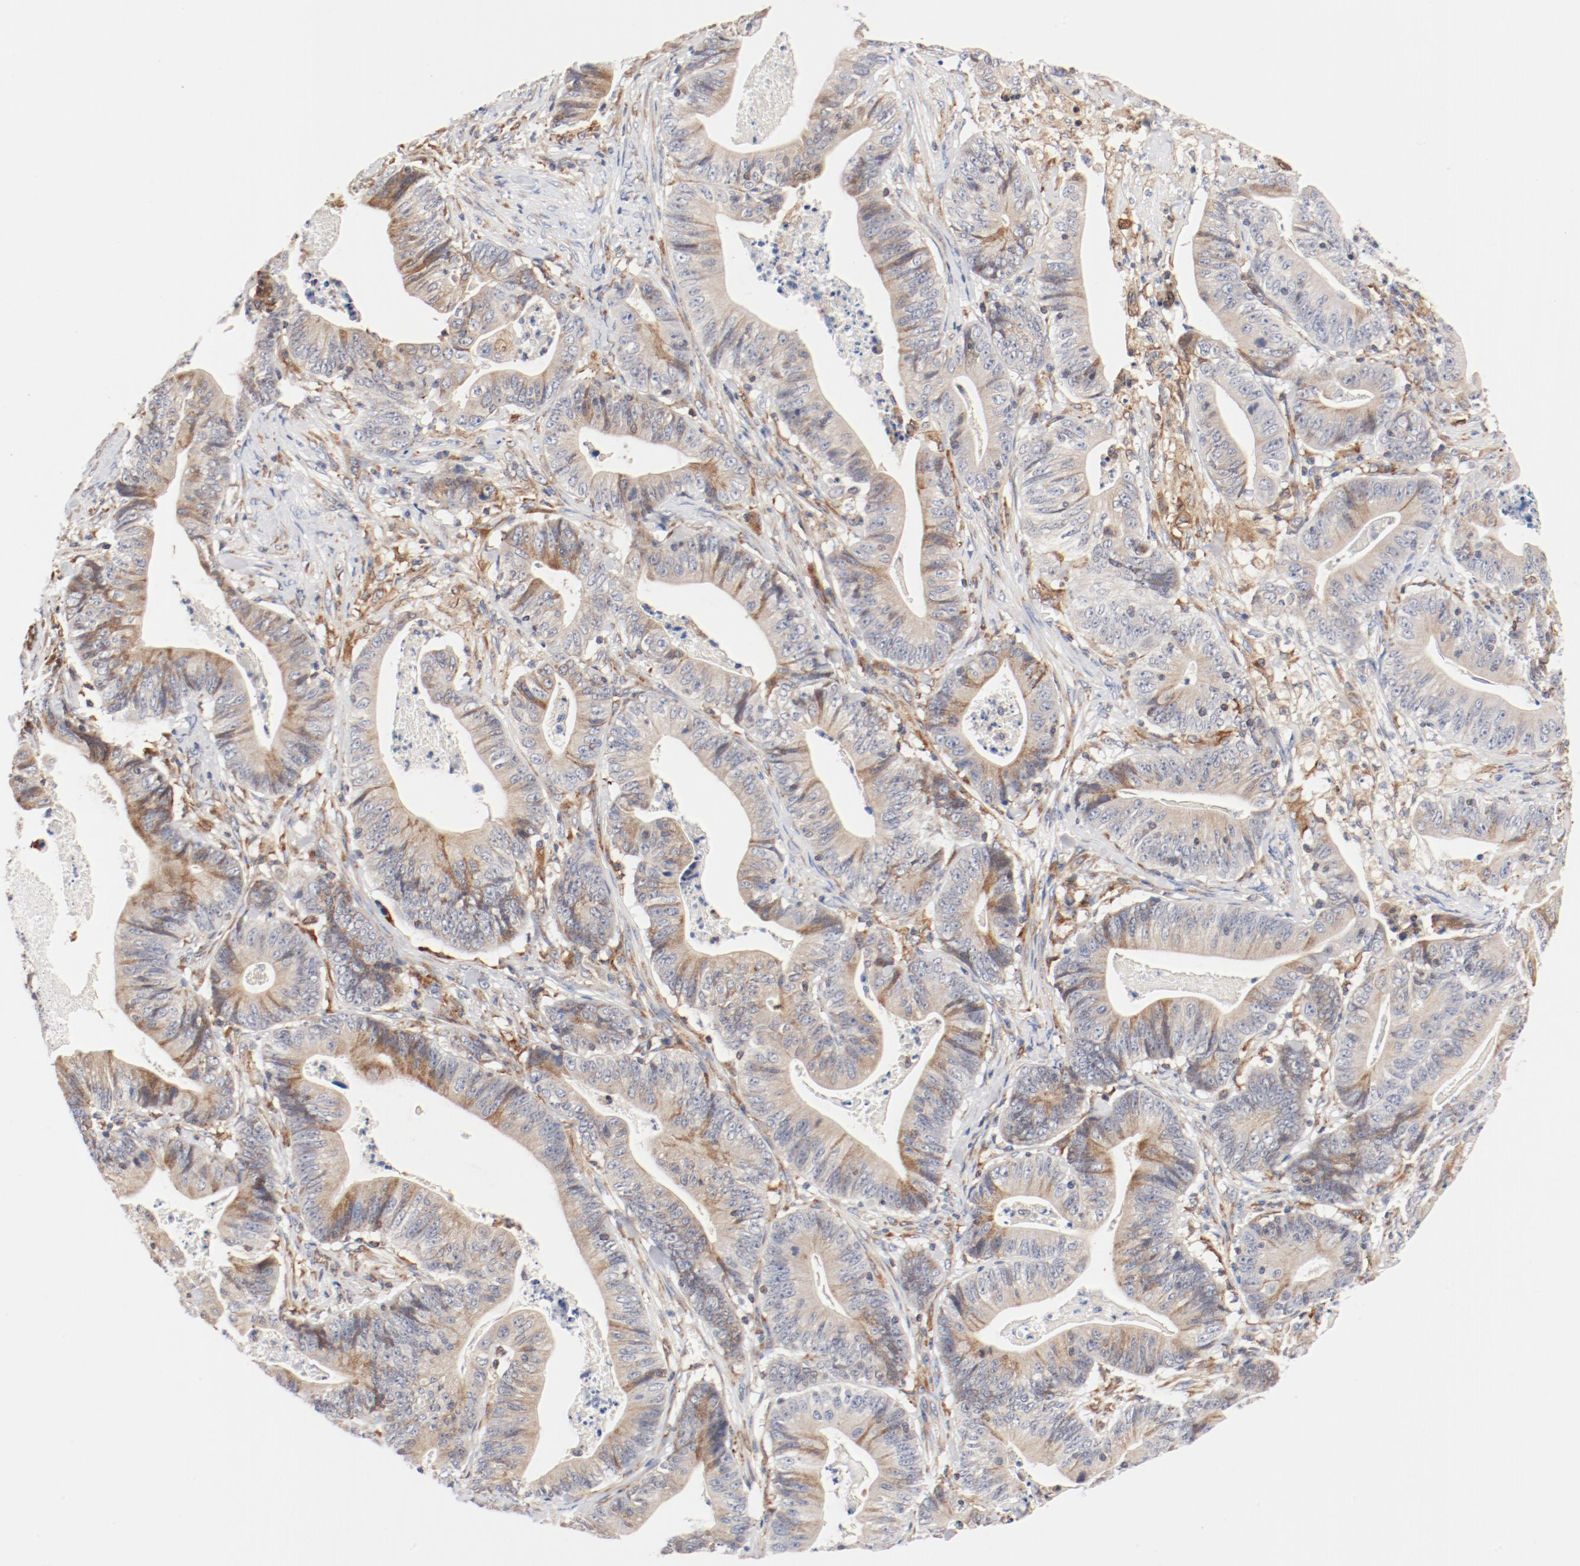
{"staining": {"intensity": "moderate", "quantity": ">75%", "location": "cytoplasmic/membranous"}, "tissue": "stomach cancer", "cell_type": "Tumor cells", "image_type": "cancer", "snomed": [{"axis": "morphology", "description": "Adenocarcinoma, NOS"}, {"axis": "topography", "description": "Stomach, lower"}], "caption": "Immunohistochemistry (IHC) of human stomach cancer reveals medium levels of moderate cytoplasmic/membranous staining in about >75% of tumor cells.", "gene": "PDPK1", "patient": {"sex": "female", "age": 86}}